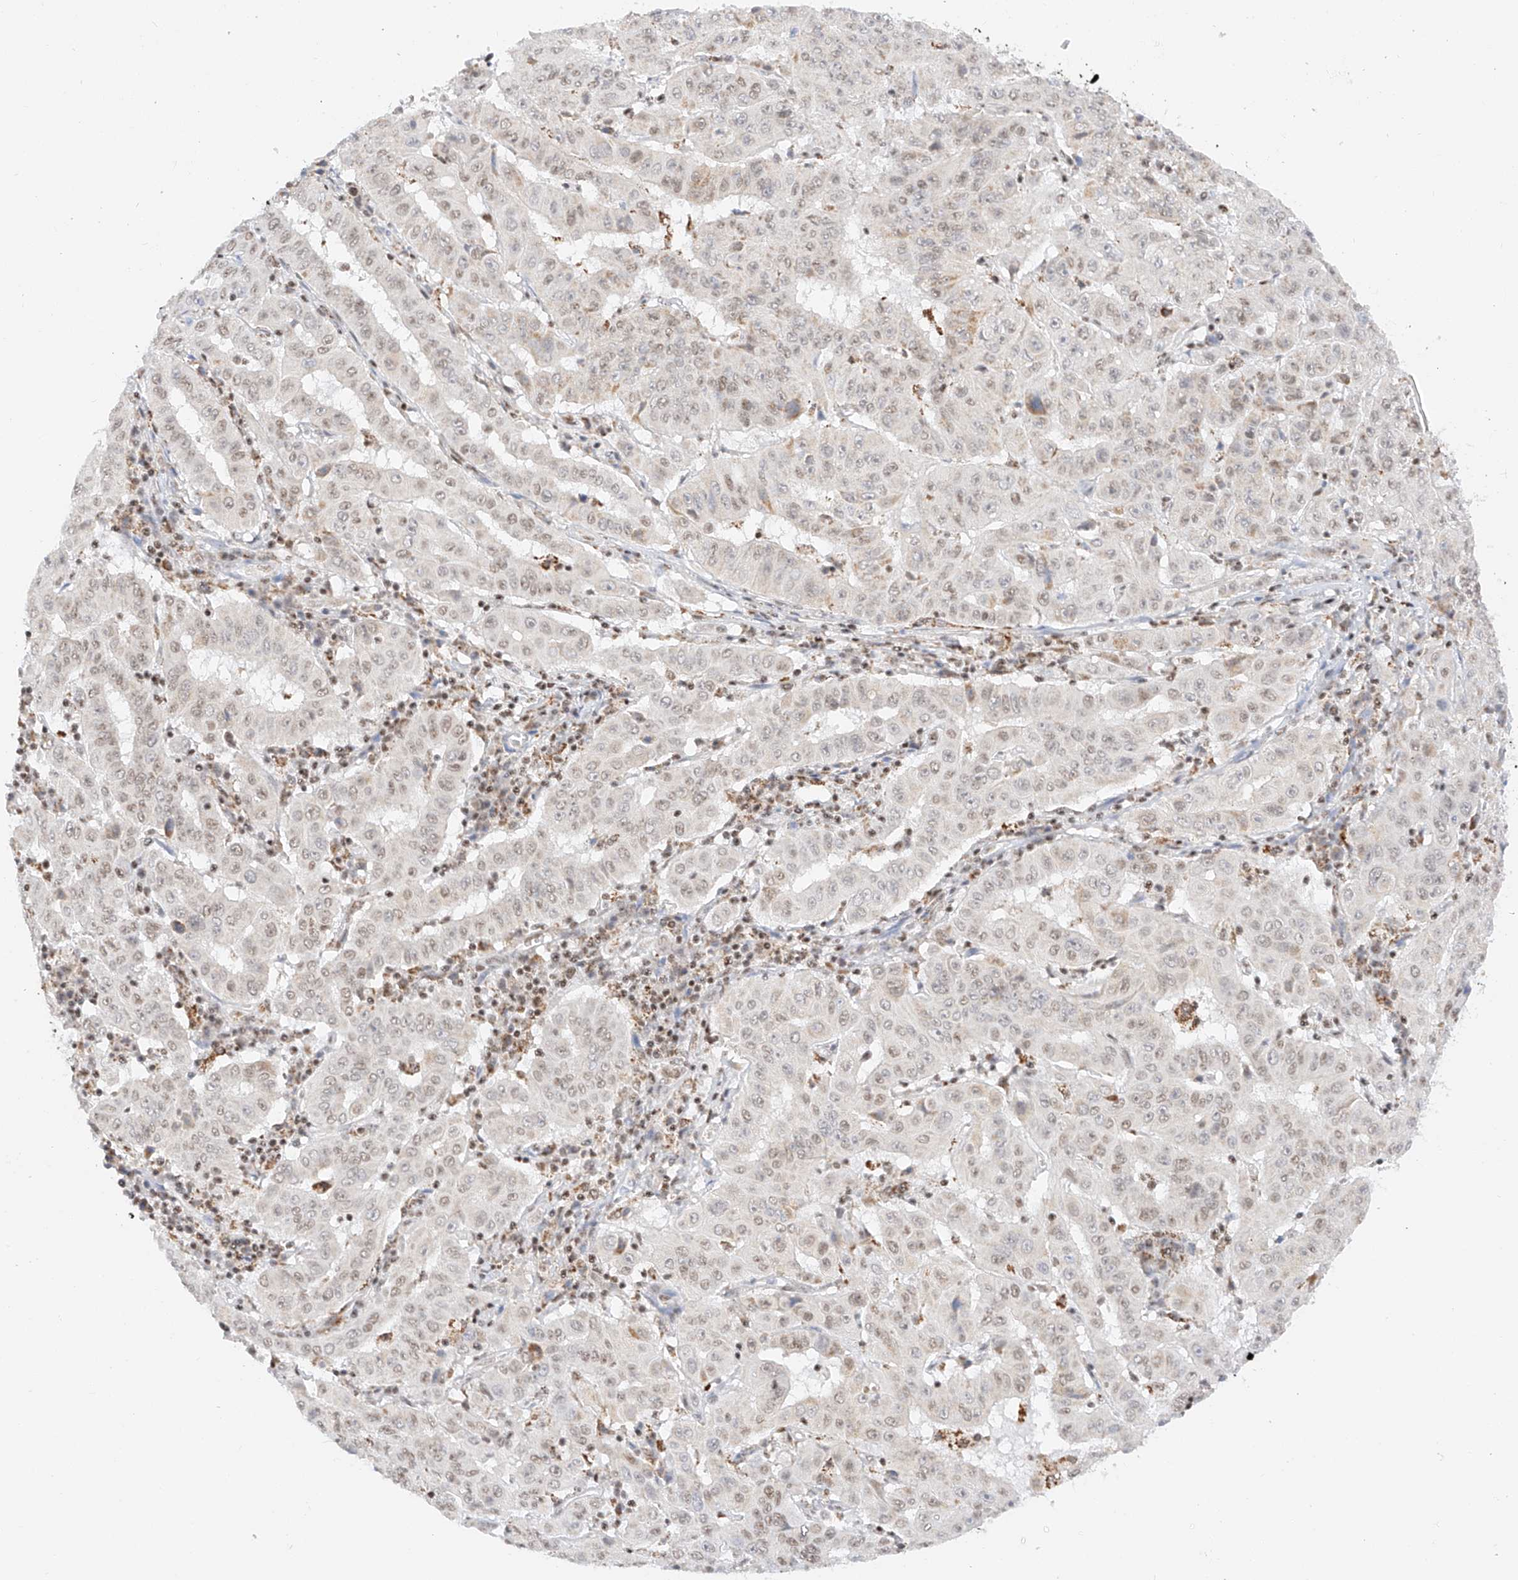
{"staining": {"intensity": "weak", "quantity": "25%-75%", "location": "nuclear"}, "tissue": "pancreatic cancer", "cell_type": "Tumor cells", "image_type": "cancer", "snomed": [{"axis": "morphology", "description": "Adenocarcinoma, NOS"}, {"axis": "topography", "description": "Pancreas"}], "caption": "Immunohistochemical staining of human pancreatic cancer (adenocarcinoma) demonstrates low levels of weak nuclear protein staining in about 25%-75% of tumor cells. The staining was performed using DAB, with brown indicating positive protein expression. Nuclei are stained blue with hematoxylin.", "gene": "NRF1", "patient": {"sex": "male", "age": 63}}